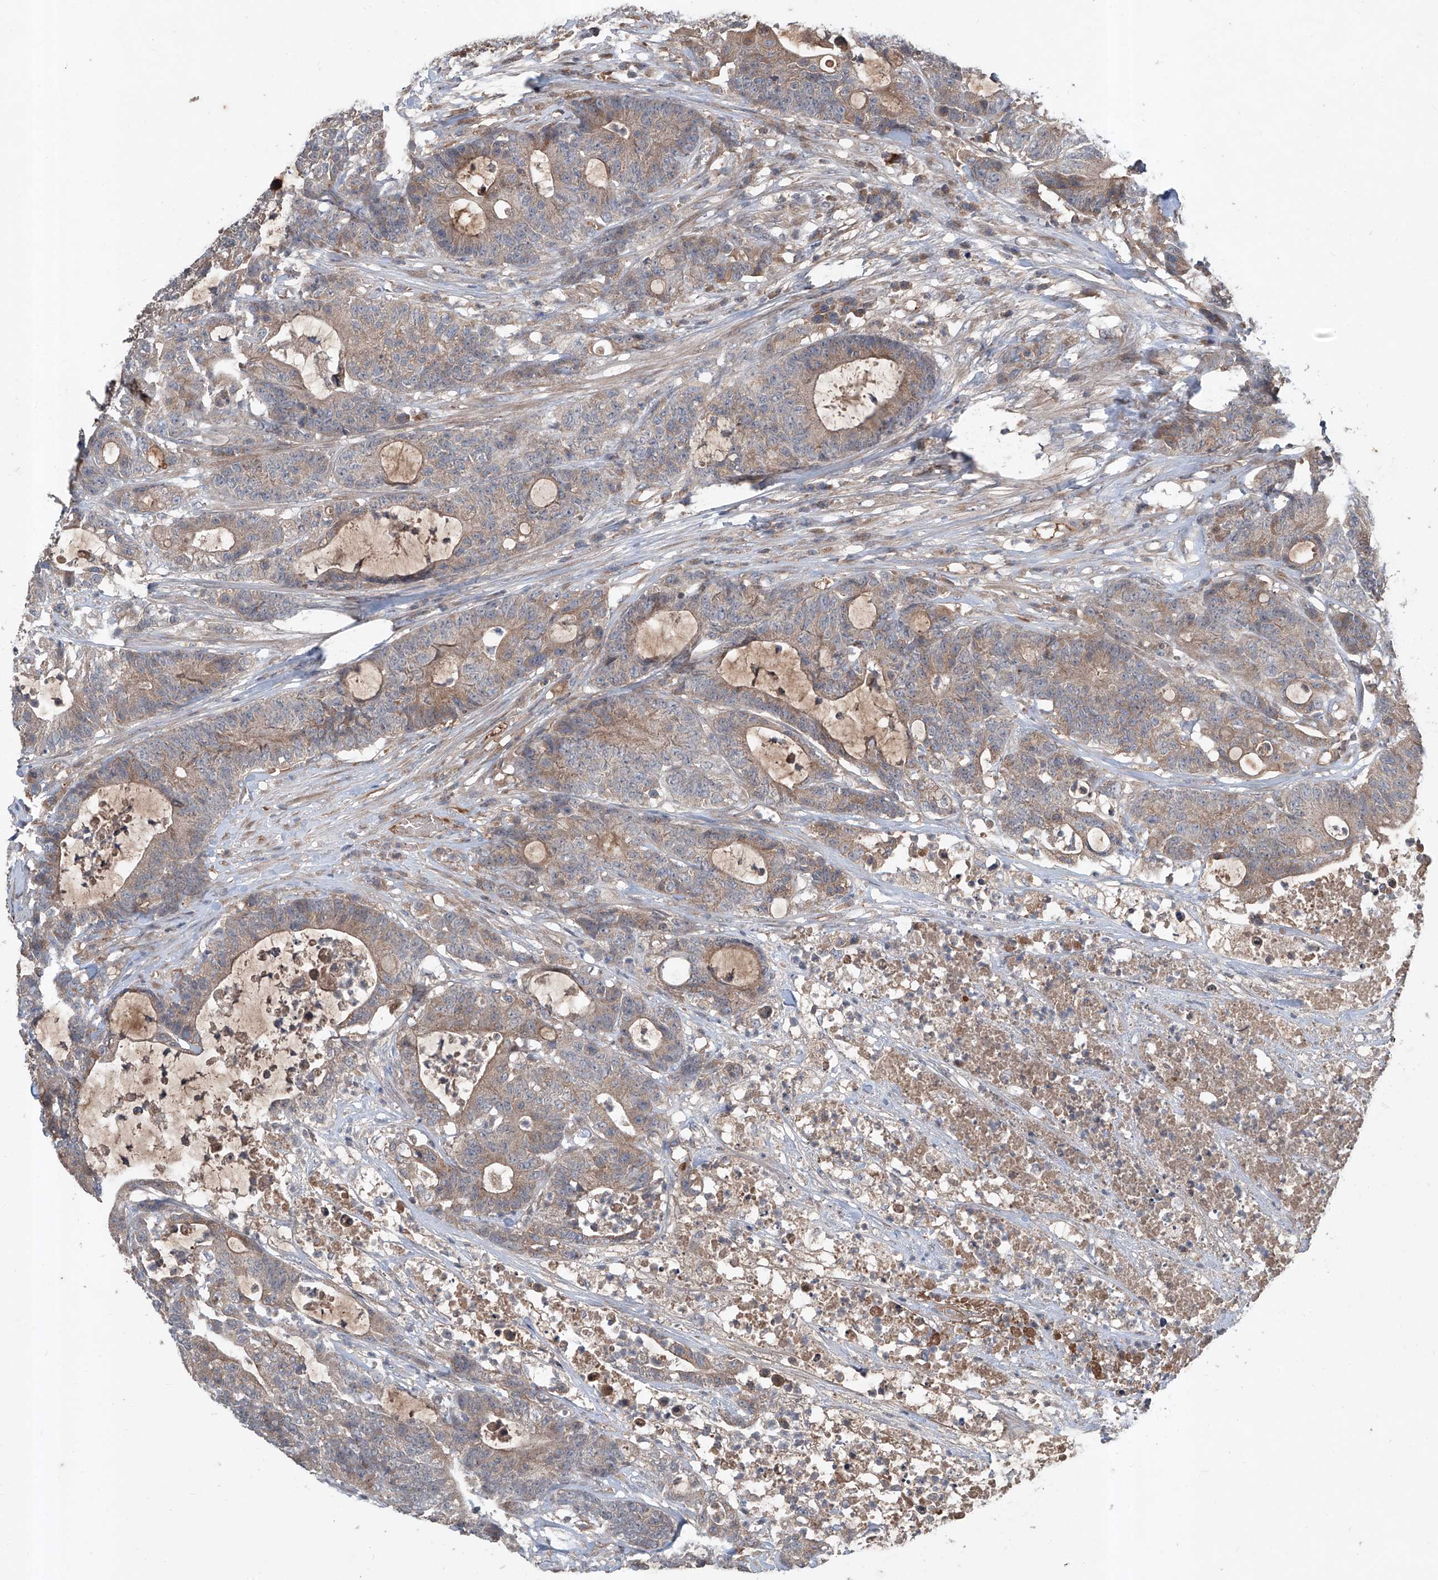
{"staining": {"intensity": "weak", "quantity": ">75%", "location": "cytoplasmic/membranous"}, "tissue": "colorectal cancer", "cell_type": "Tumor cells", "image_type": "cancer", "snomed": [{"axis": "morphology", "description": "Adenocarcinoma, NOS"}, {"axis": "topography", "description": "Colon"}], "caption": "This histopathology image shows immunohistochemistry staining of colorectal cancer (adenocarcinoma), with low weak cytoplasmic/membranous staining in approximately >75% of tumor cells.", "gene": "ADAM23", "patient": {"sex": "female", "age": 84}}